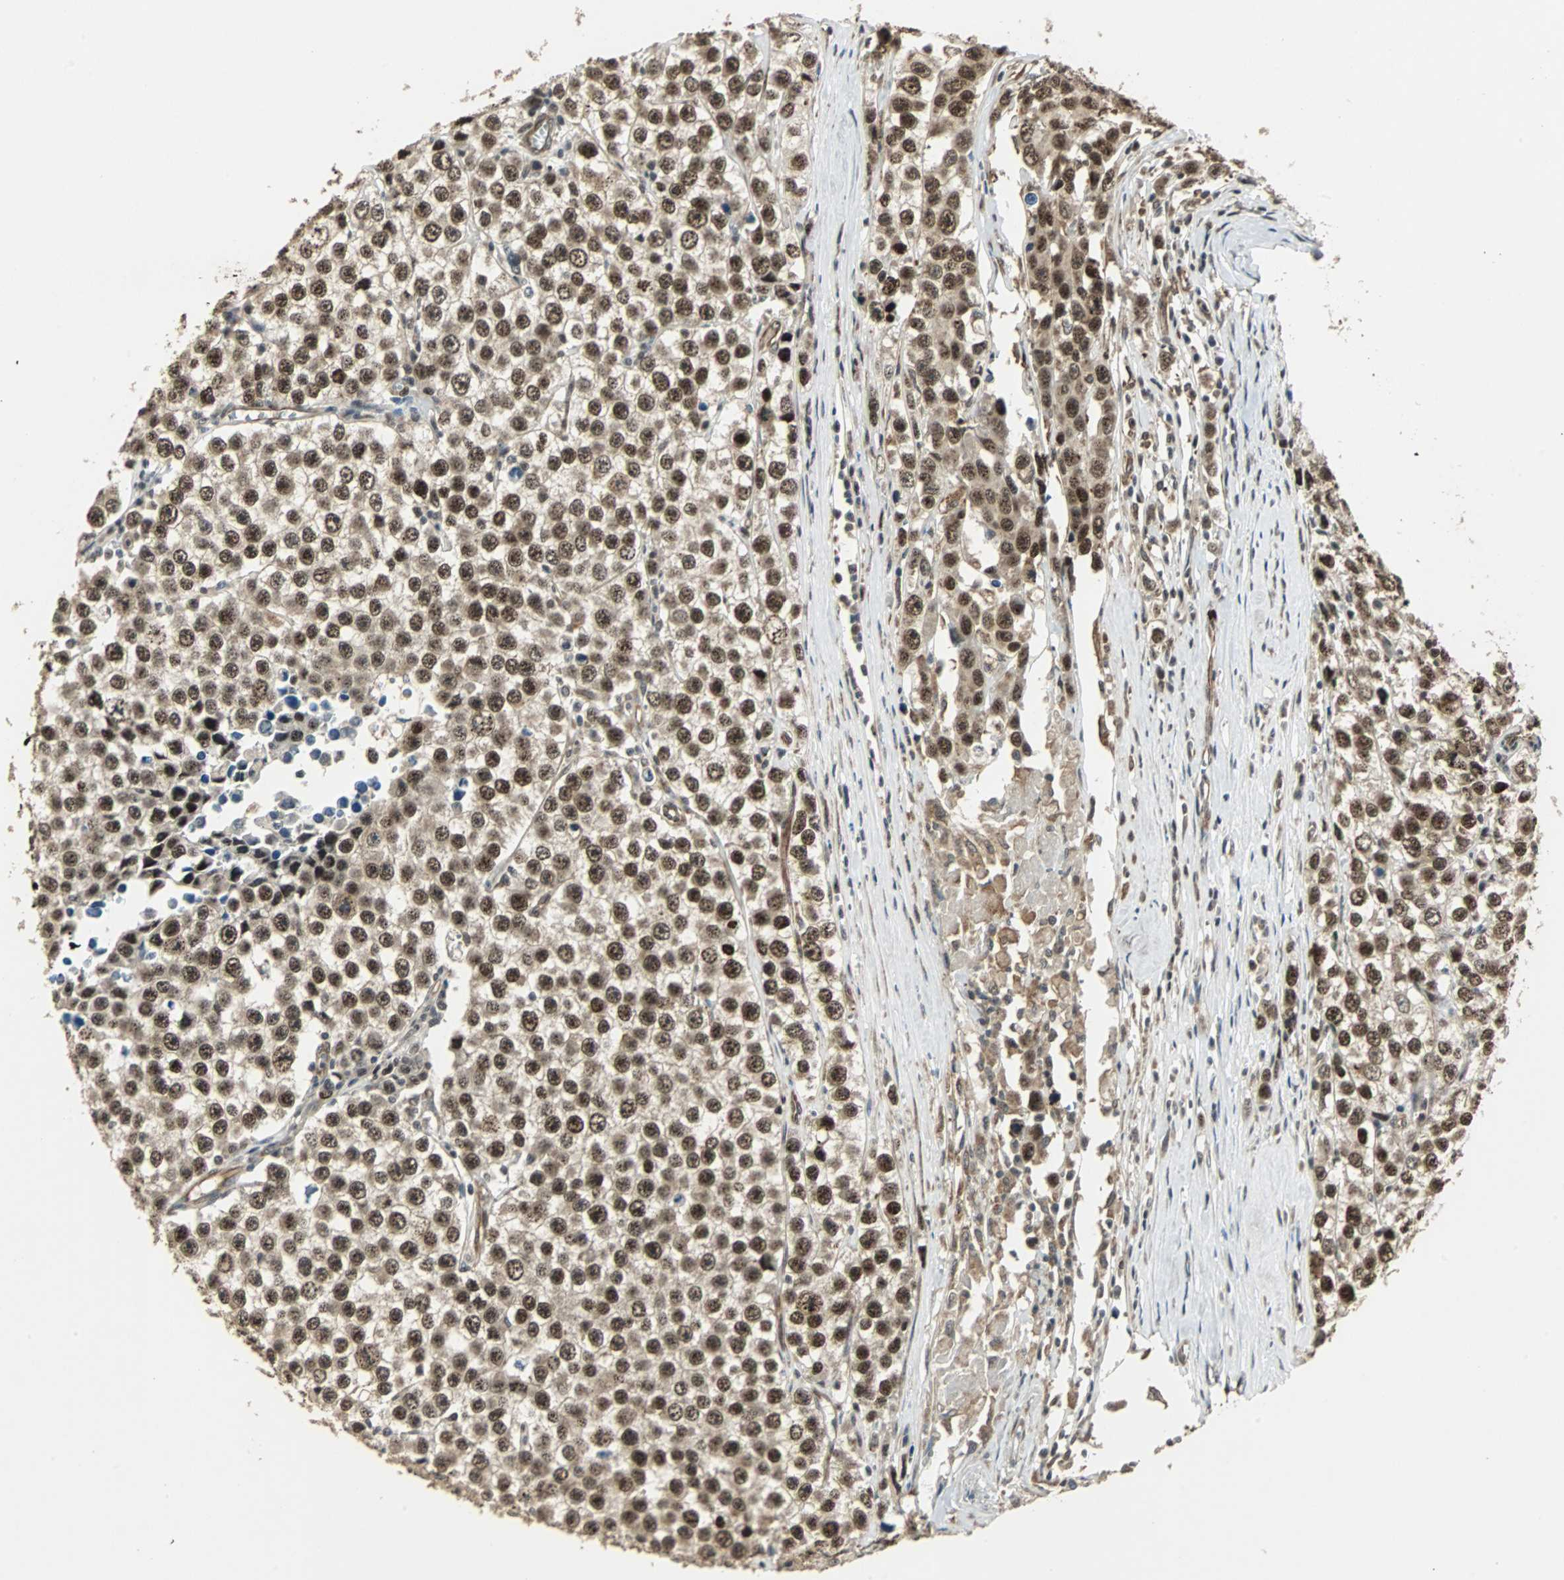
{"staining": {"intensity": "strong", "quantity": ">75%", "location": "nuclear"}, "tissue": "testis cancer", "cell_type": "Tumor cells", "image_type": "cancer", "snomed": [{"axis": "morphology", "description": "Seminoma, NOS"}, {"axis": "morphology", "description": "Carcinoma, Embryonal, NOS"}, {"axis": "topography", "description": "Testis"}], "caption": "Immunohistochemistry micrograph of neoplastic tissue: testis cancer stained using immunohistochemistry (IHC) displays high levels of strong protein expression localized specifically in the nuclear of tumor cells, appearing as a nuclear brown color.", "gene": "MED4", "patient": {"sex": "male", "age": 52}}